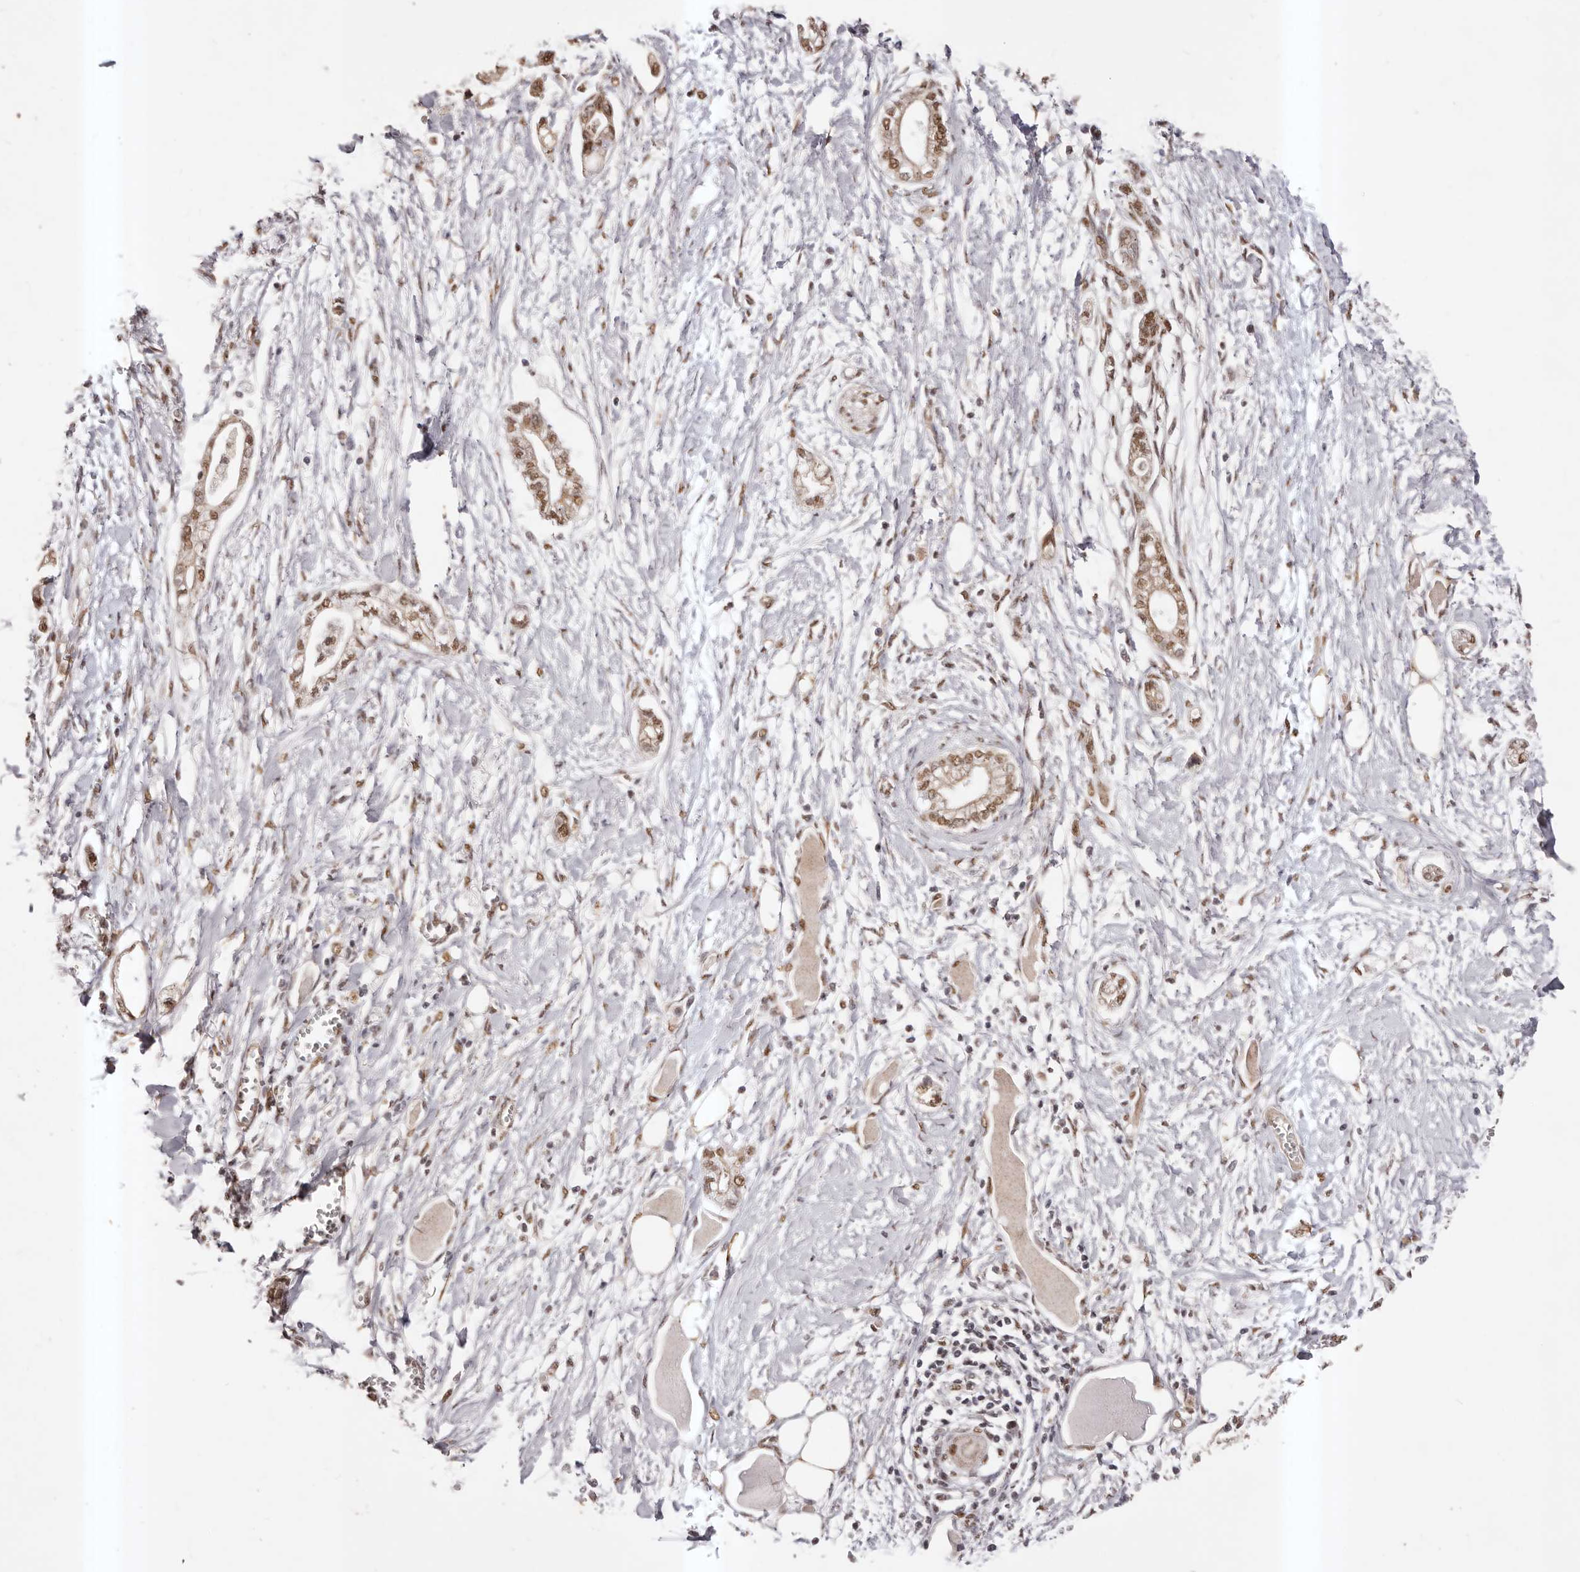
{"staining": {"intensity": "moderate", "quantity": ">75%", "location": "cytoplasmic/membranous,nuclear"}, "tissue": "pancreatic cancer", "cell_type": "Tumor cells", "image_type": "cancer", "snomed": [{"axis": "morphology", "description": "Adenocarcinoma, NOS"}, {"axis": "topography", "description": "Pancreas"}], "caption": "The immunohistochemical stain shows moderate cytoplasmic/membranous and nuclear positivity in tumor cells of pancreatic cancer tissue. (DAB = brown stain, brightfield microscopy at high magnification).", "gene": "RPS6KA5", "patient": {"sex": "male", "age": 68}}